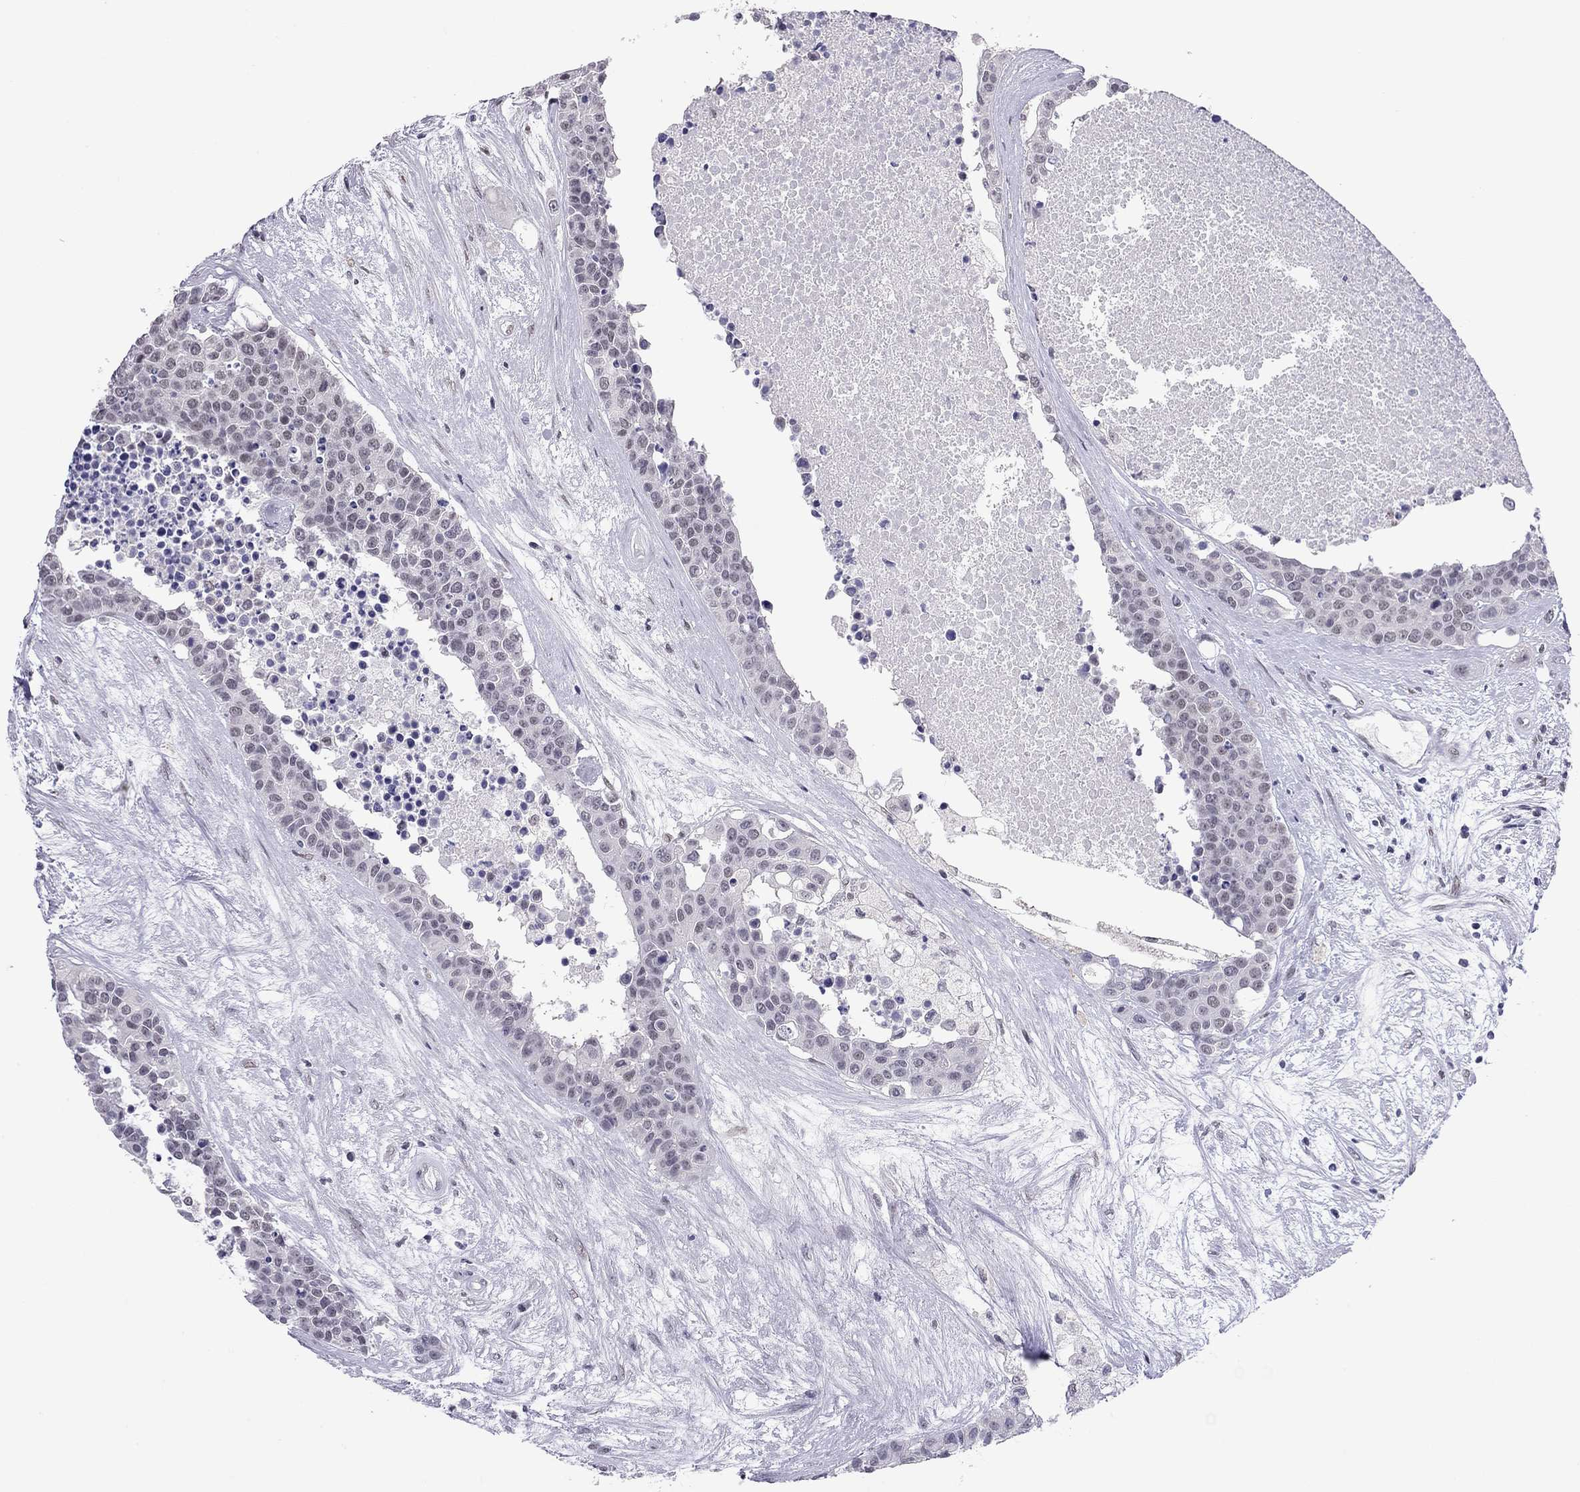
{"staining": {"intensity": "negative", "quantity": "none", "location": "none"}, "tissue": "carcinoid", "cell_type": "Tumor cells", "image_type": "cancer", "snomed": [{"axis": "morphology", "description": "Carcinoid, malignant, NOS"}, {"axis": "topography", "description": "Colon"}], "caption": "IHC of malignant carcinoid displays no positivity in tumor cells.", "gene": "DOT1L", "patient": {"sex": "male", "age": 81}}